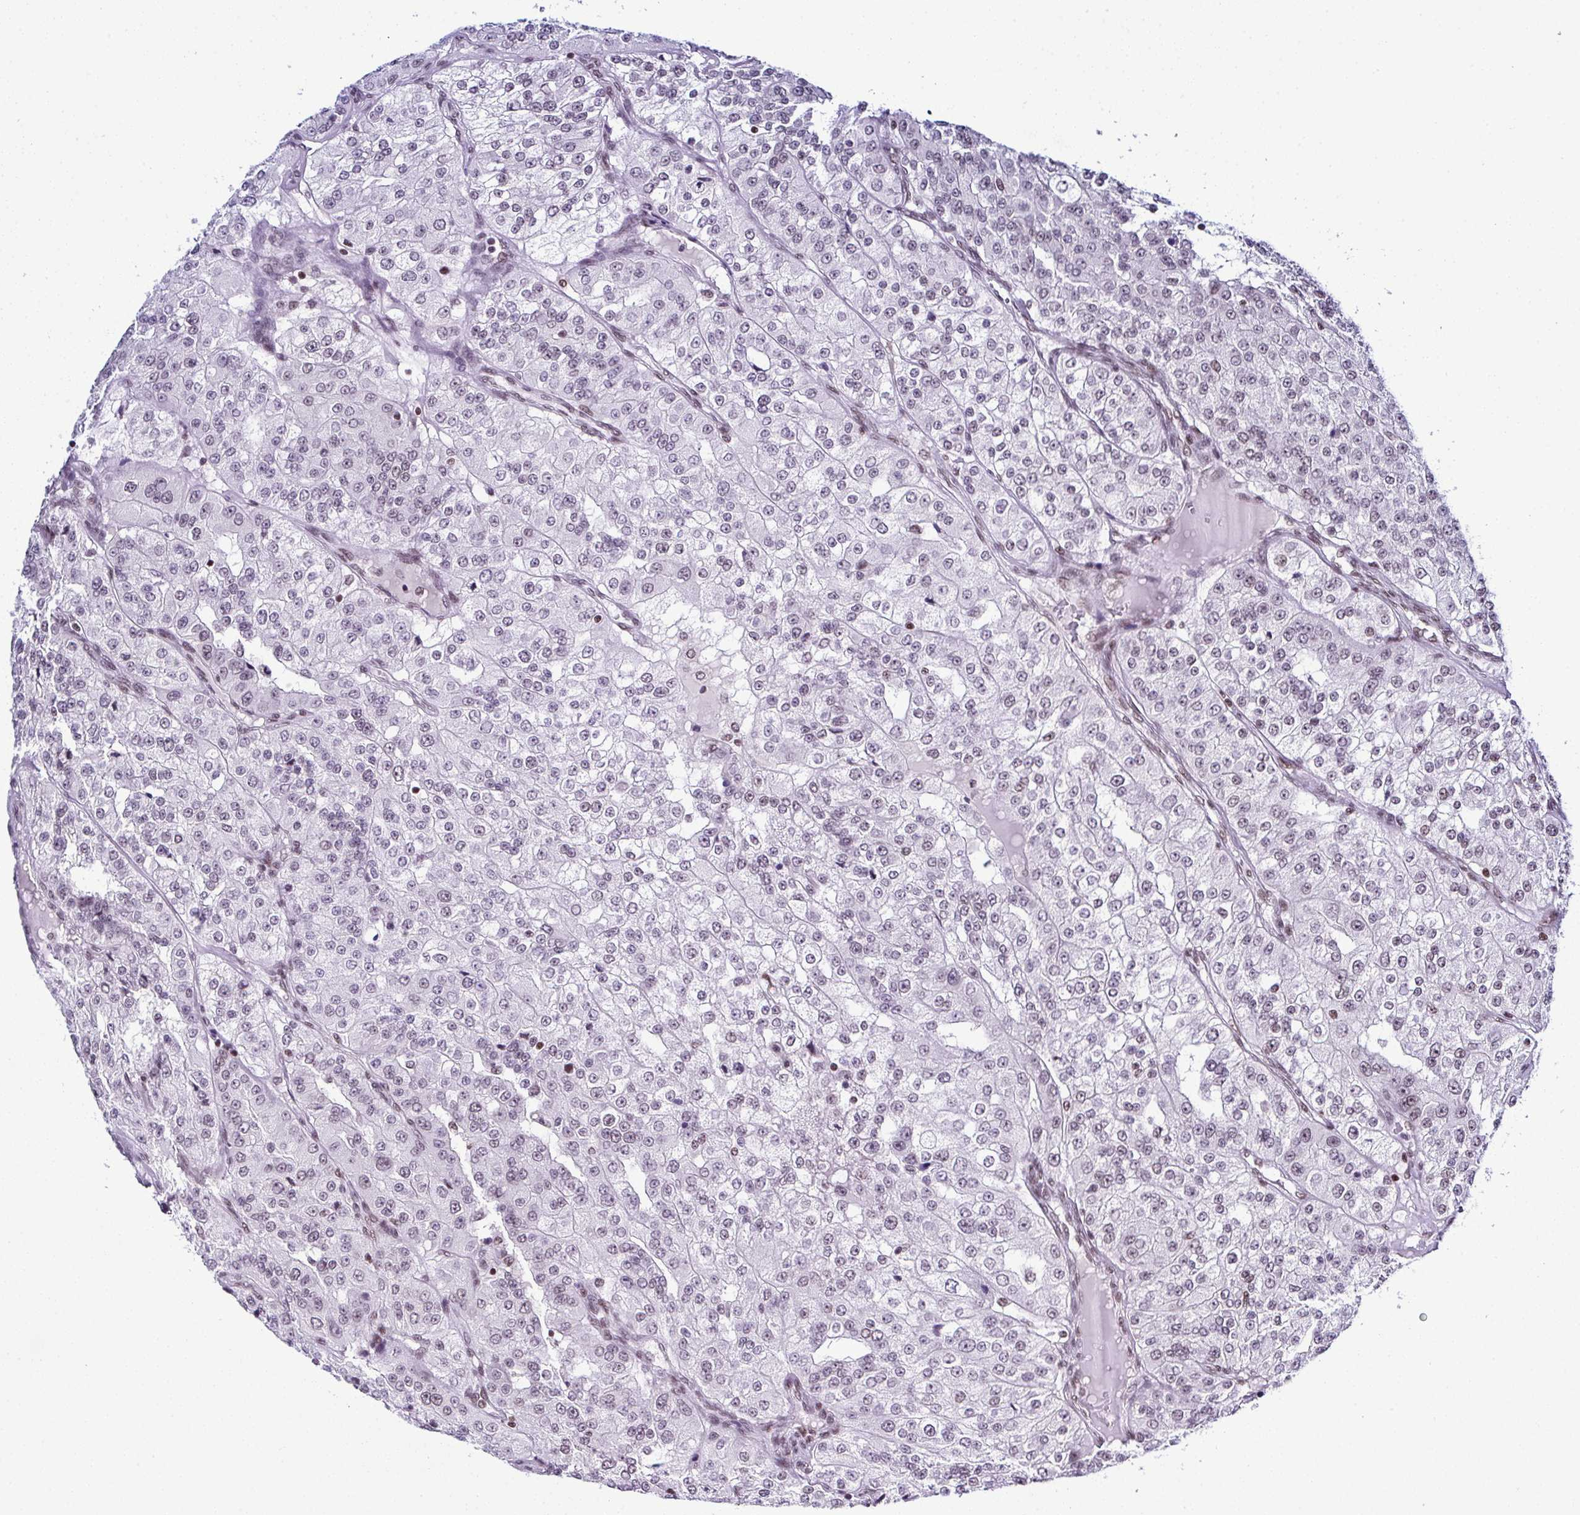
{"staining": {"intensity": "weak", "quantity": "<25%", "location": "nuclear"}, "tissue": "renal cancer", "cell_type": "Tumor cells", "image_type": "cancer", "snomed": [{"axis": "morphology", "description": "Adenocarcinoma, NOS"}, {"axis": "topography", "description": "Kidney"}], "caption": "Immunohistochemistry (IHC) of human adenocarcinoma (renal) shows no staining in tumor cells.", "gene": "DR1", "patient": {"sex": "female", "age": 63}}